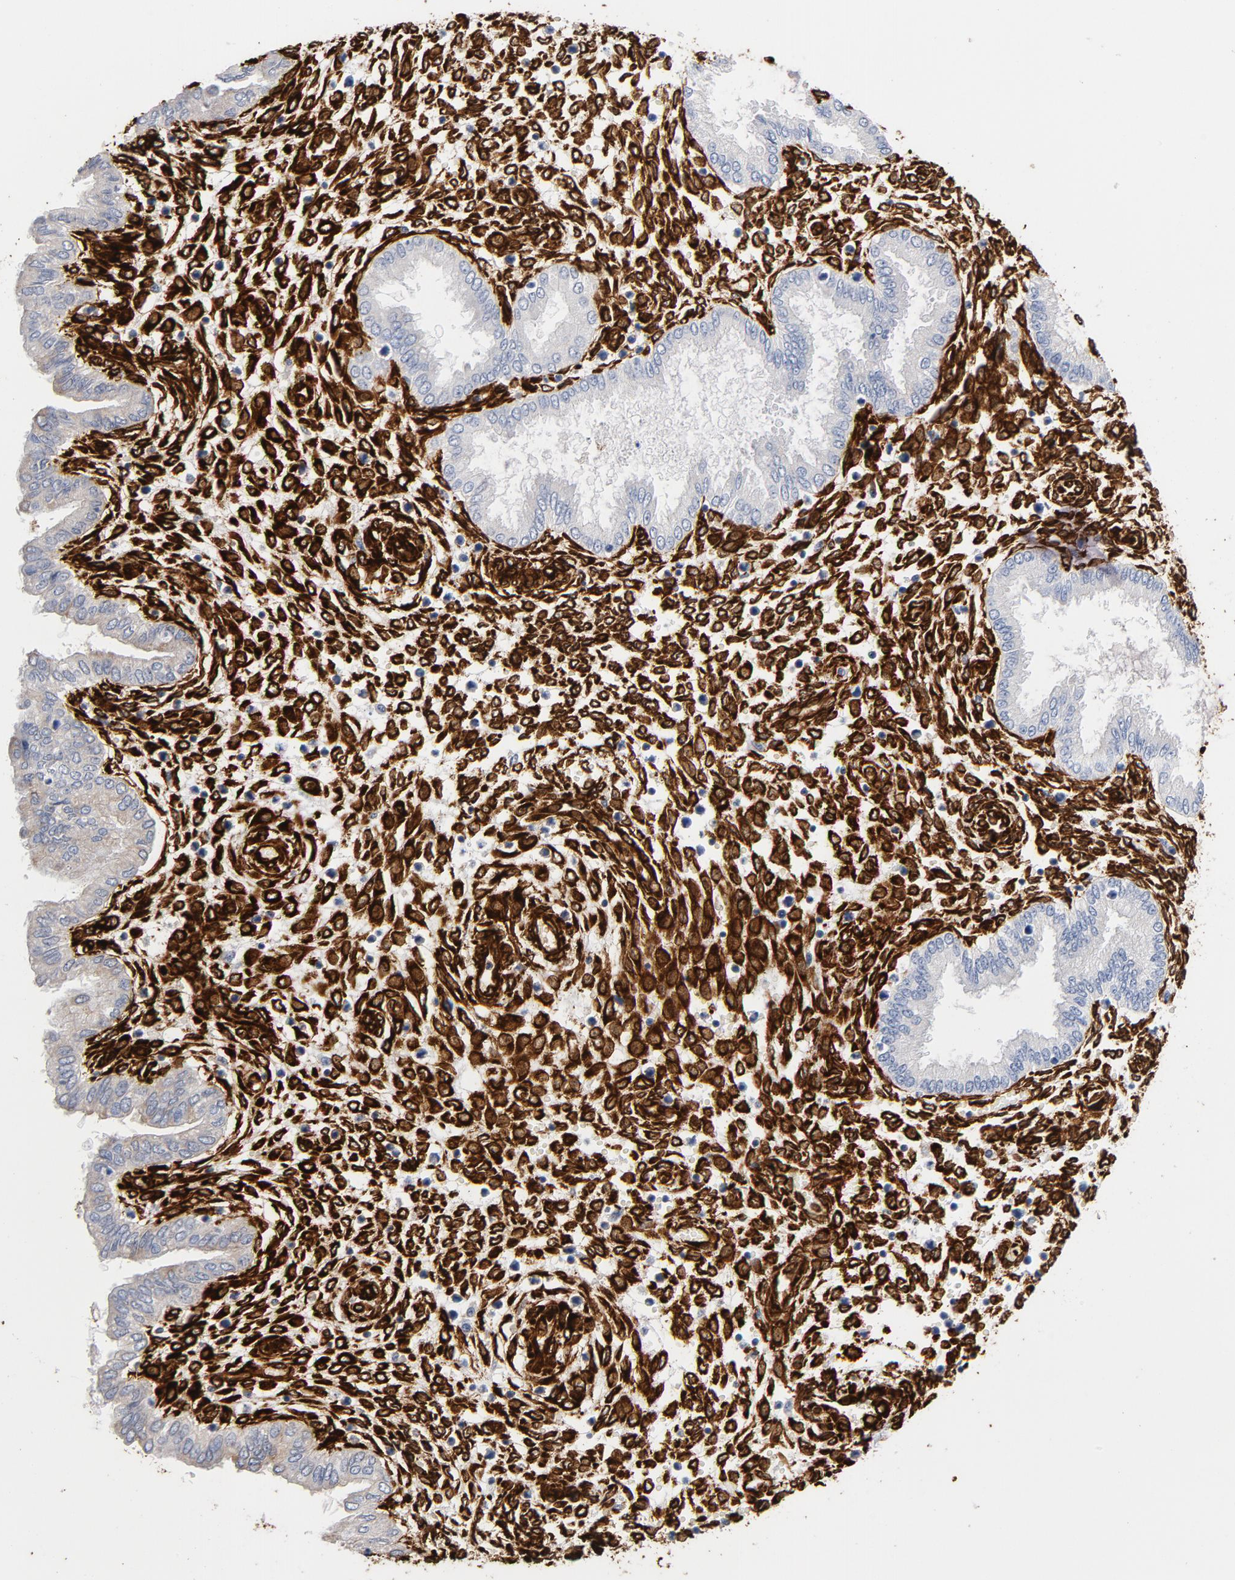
{"staining": {"intensity": "strong", "quantity": ">75%", "location": "cytoplasmic/membranous,nuclear"}, "tissue": "endometrium", "cell_type": "Cells in endometrial stroma", "image_type": "normal", "snomed": [{"axis": "morphology", "description": "Normal tissue, NOS"}, {"axis": "topography", "description": "Endometrium"}], "caption": "Strong cytoplasmic/membranous,nuclear protein positivity is present in about >75% of cells in endometrial stroma in endometrium. (Stains: DAB in brown, nuclei in blue, Microscopy: brightfield microscopy at high magnification).", "gene": "SERPINH1", "patient": {"sex": "female", "age": 33}}